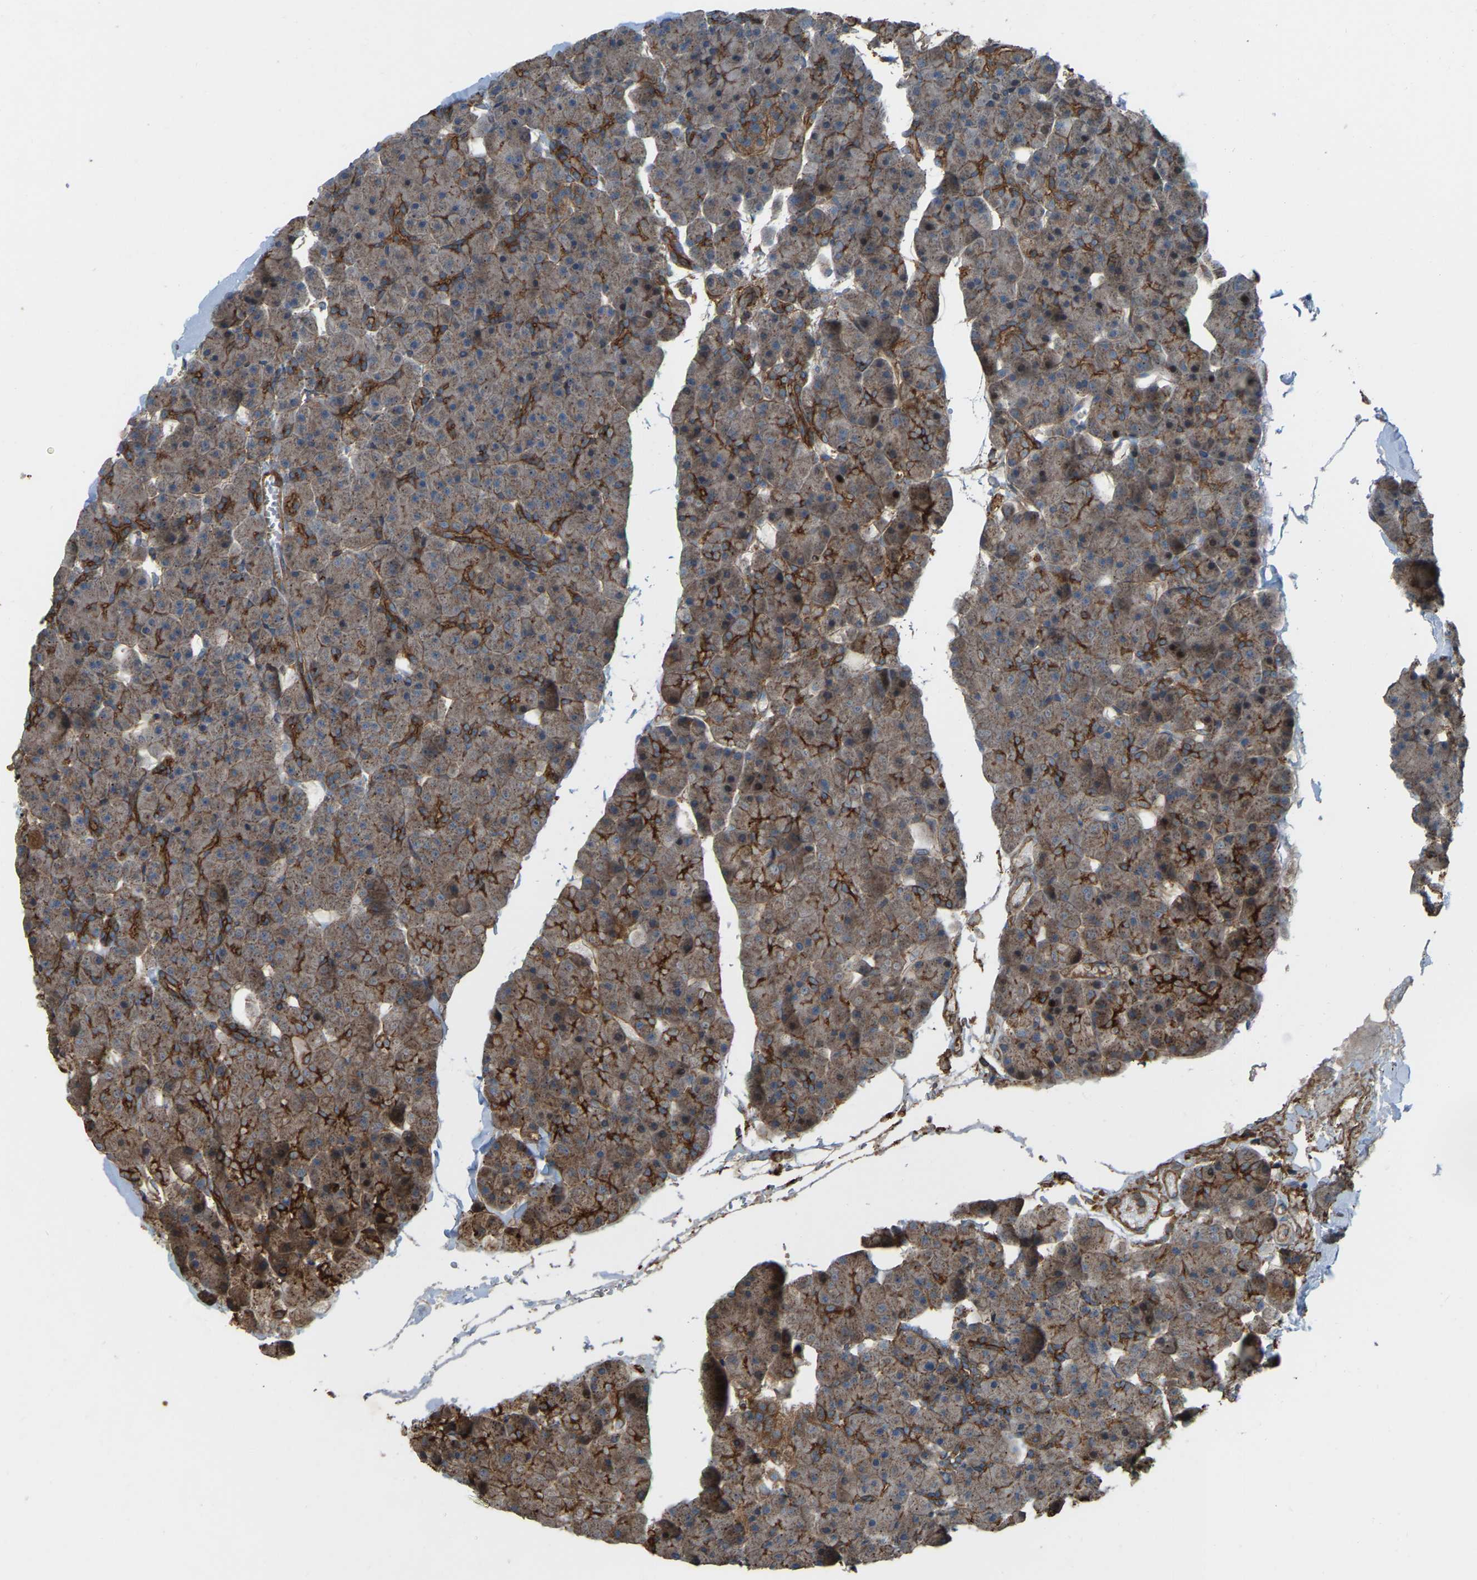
{"staining": {"intensity": "moderate", "quantity": ">75%", "location": "cytoplasmic/membranous"}, "tissue": "pancreas", "cell_type": "Exocrine glandular cells", "image_type": "normal", "snomed": [{"axis": "morphology", "description": "Normal tissue, NOS"}, {"axis": "topography", "description": "Pancreas"}], "caption": "Moderate cytoplasmic/membranous positivity for a protein is present in approximately >75% of exocrine glandular cells of benign pancreas using IHC.", "gene": "SAMD9L", "patient": {"sex": "male", "age": 35}}